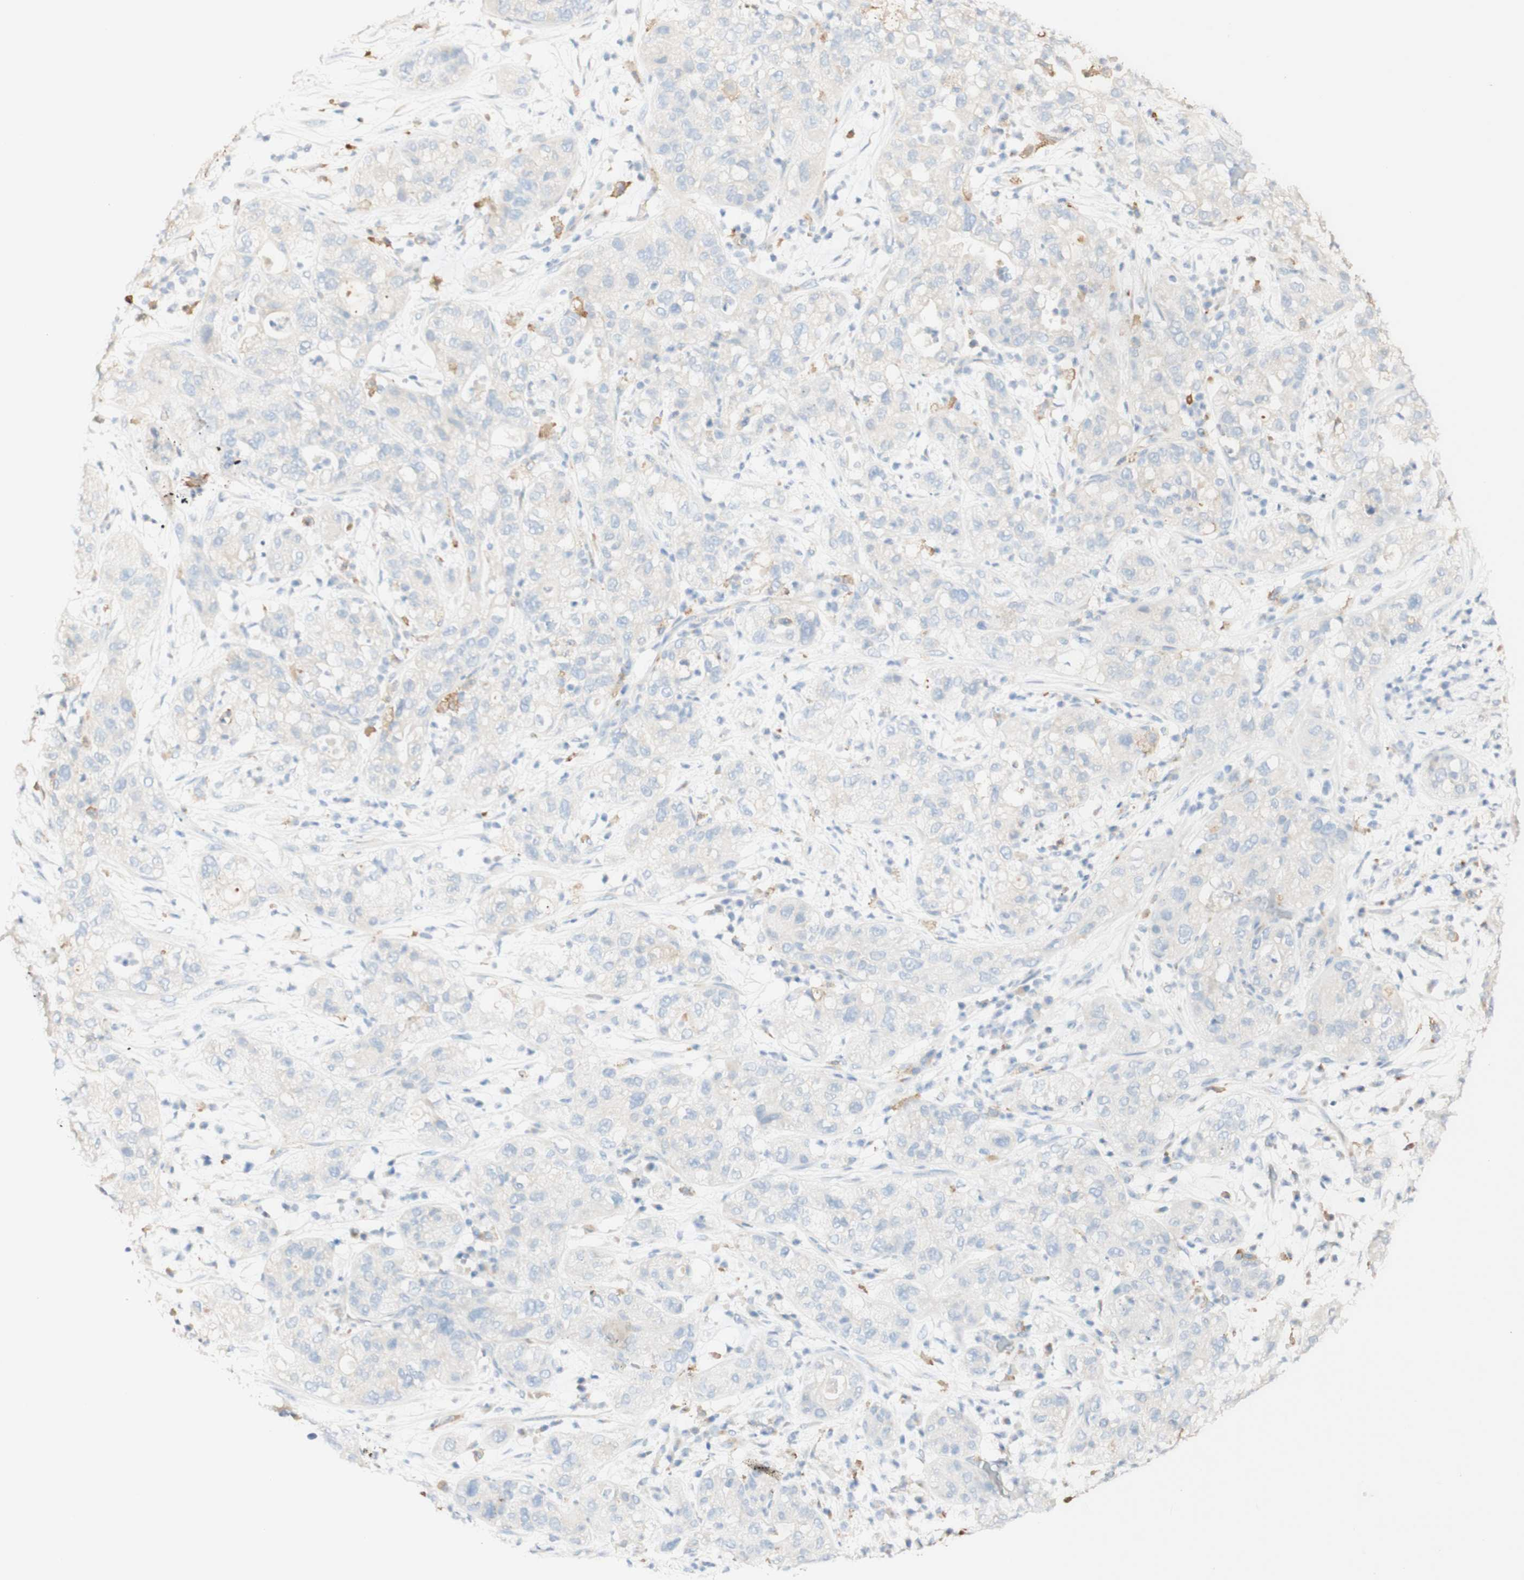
{"staining": {"intensity": "weak", "quantity": "<25%", "location": "cytoplasmic/membranous"}, "tissue": "pancreatic cancer", "cell_type": "Tumor cells", "image_type": "cancer", "snomed": [{"axis": "morphology", "description": "Adenocarcinoma, NOS"}, {"axis": "topography", "description": "Pancreas"}], "caption": "A histopathology image of human pancreatic cancer (adenocarcinoma) is negative for staining in tumor cells.", "gene": "FCGRT", "patient": {"sex": "female", "age": 78}}